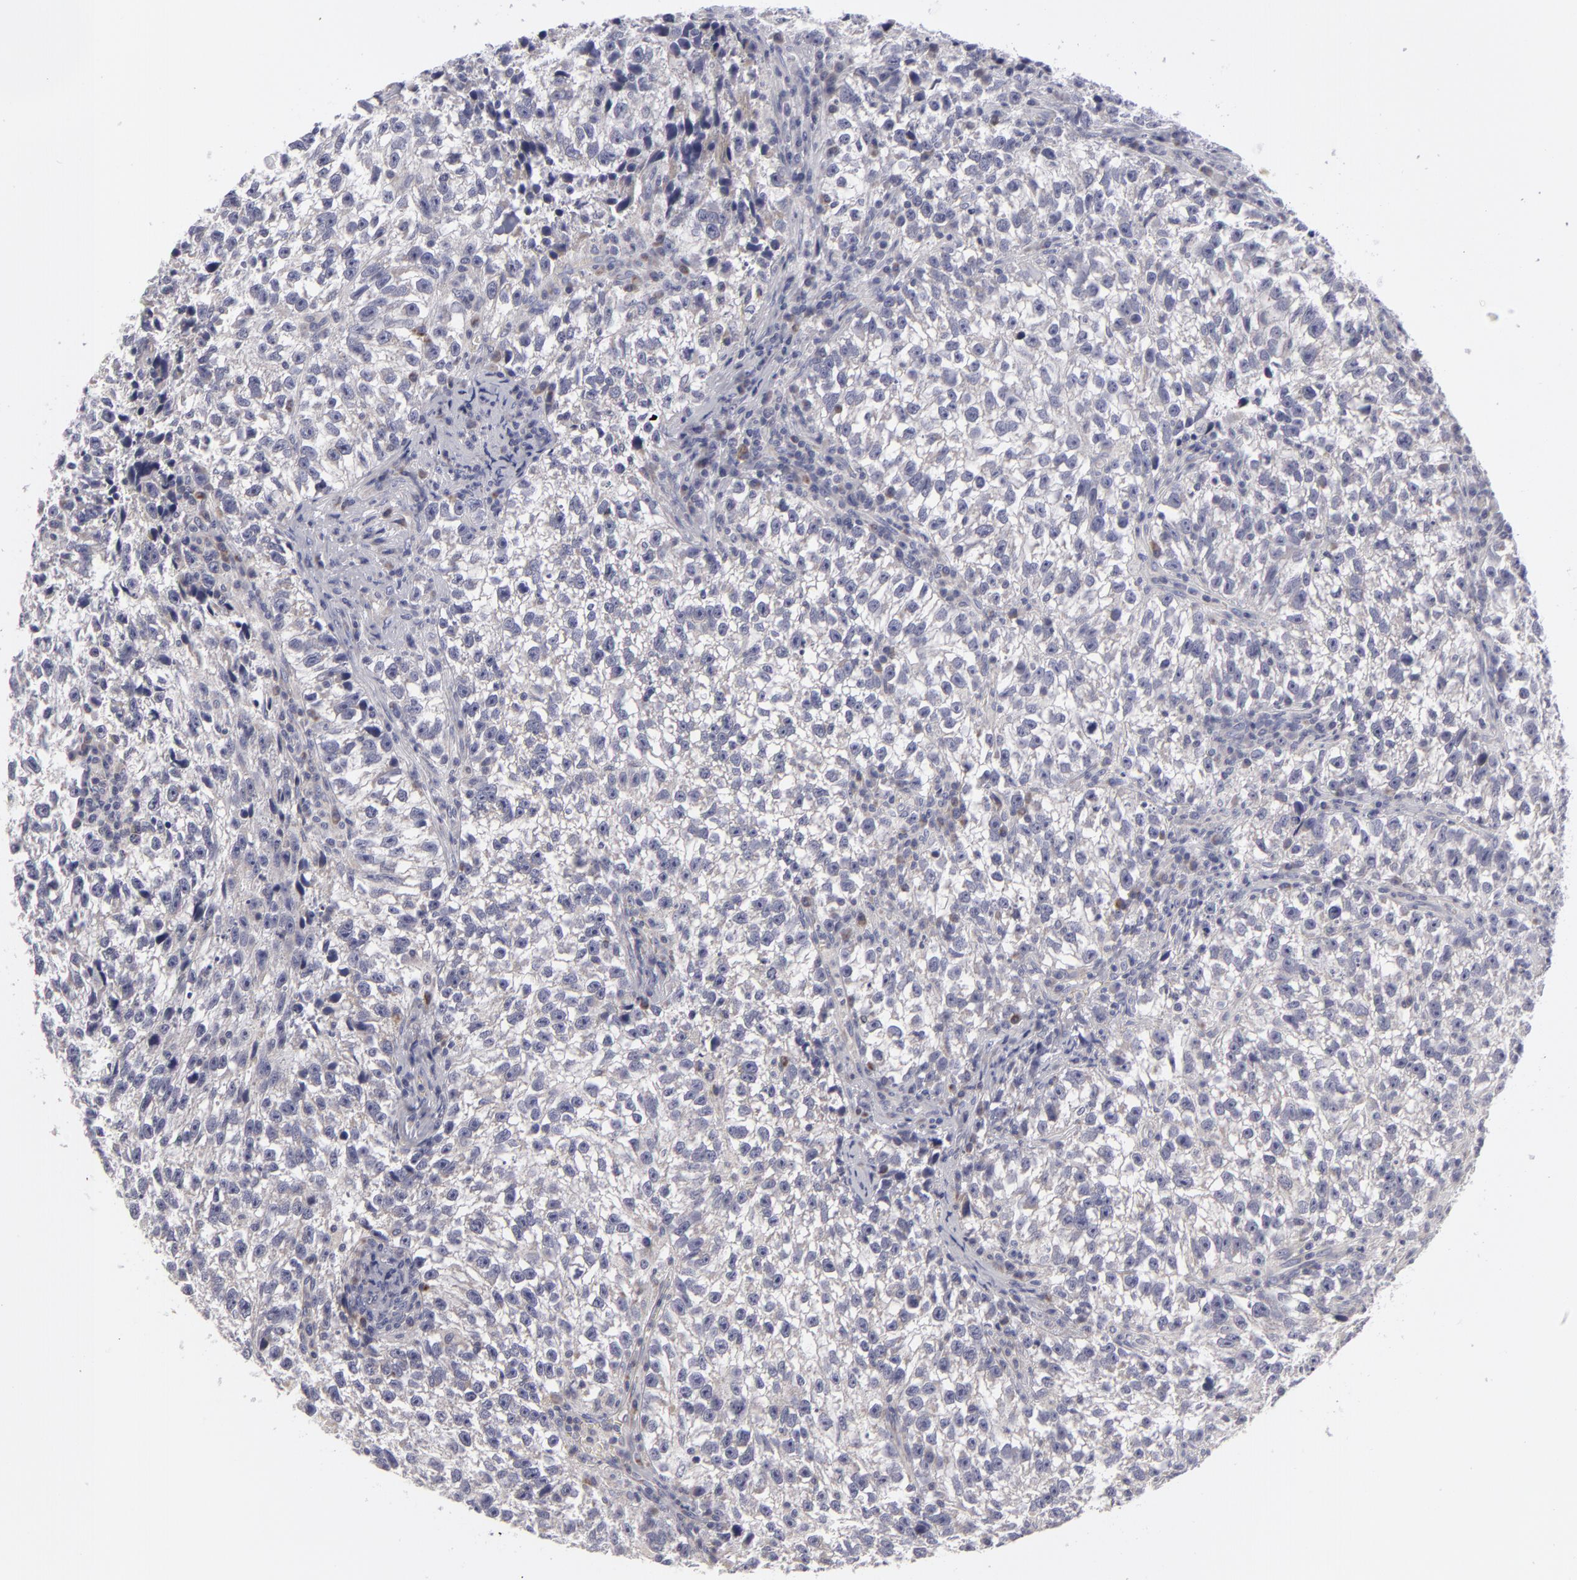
{"staining": {"intensity": "negative", "quantity": "none", "location": "none"}, "tissue": "testis cancer", "cell_type": "Tumor cells", "image_type": "cancer", "snomed": [{"axis": "morphology", "description": "Seminoma, NOS"}, {"axis": "topography", "description": "Testis"}], "caption": "The histopathology image shows no staining of tumor cells in testis cancer (seminoma).", "gene": "ATP2B3", "patient": {"sex": "male", "age": 38}}